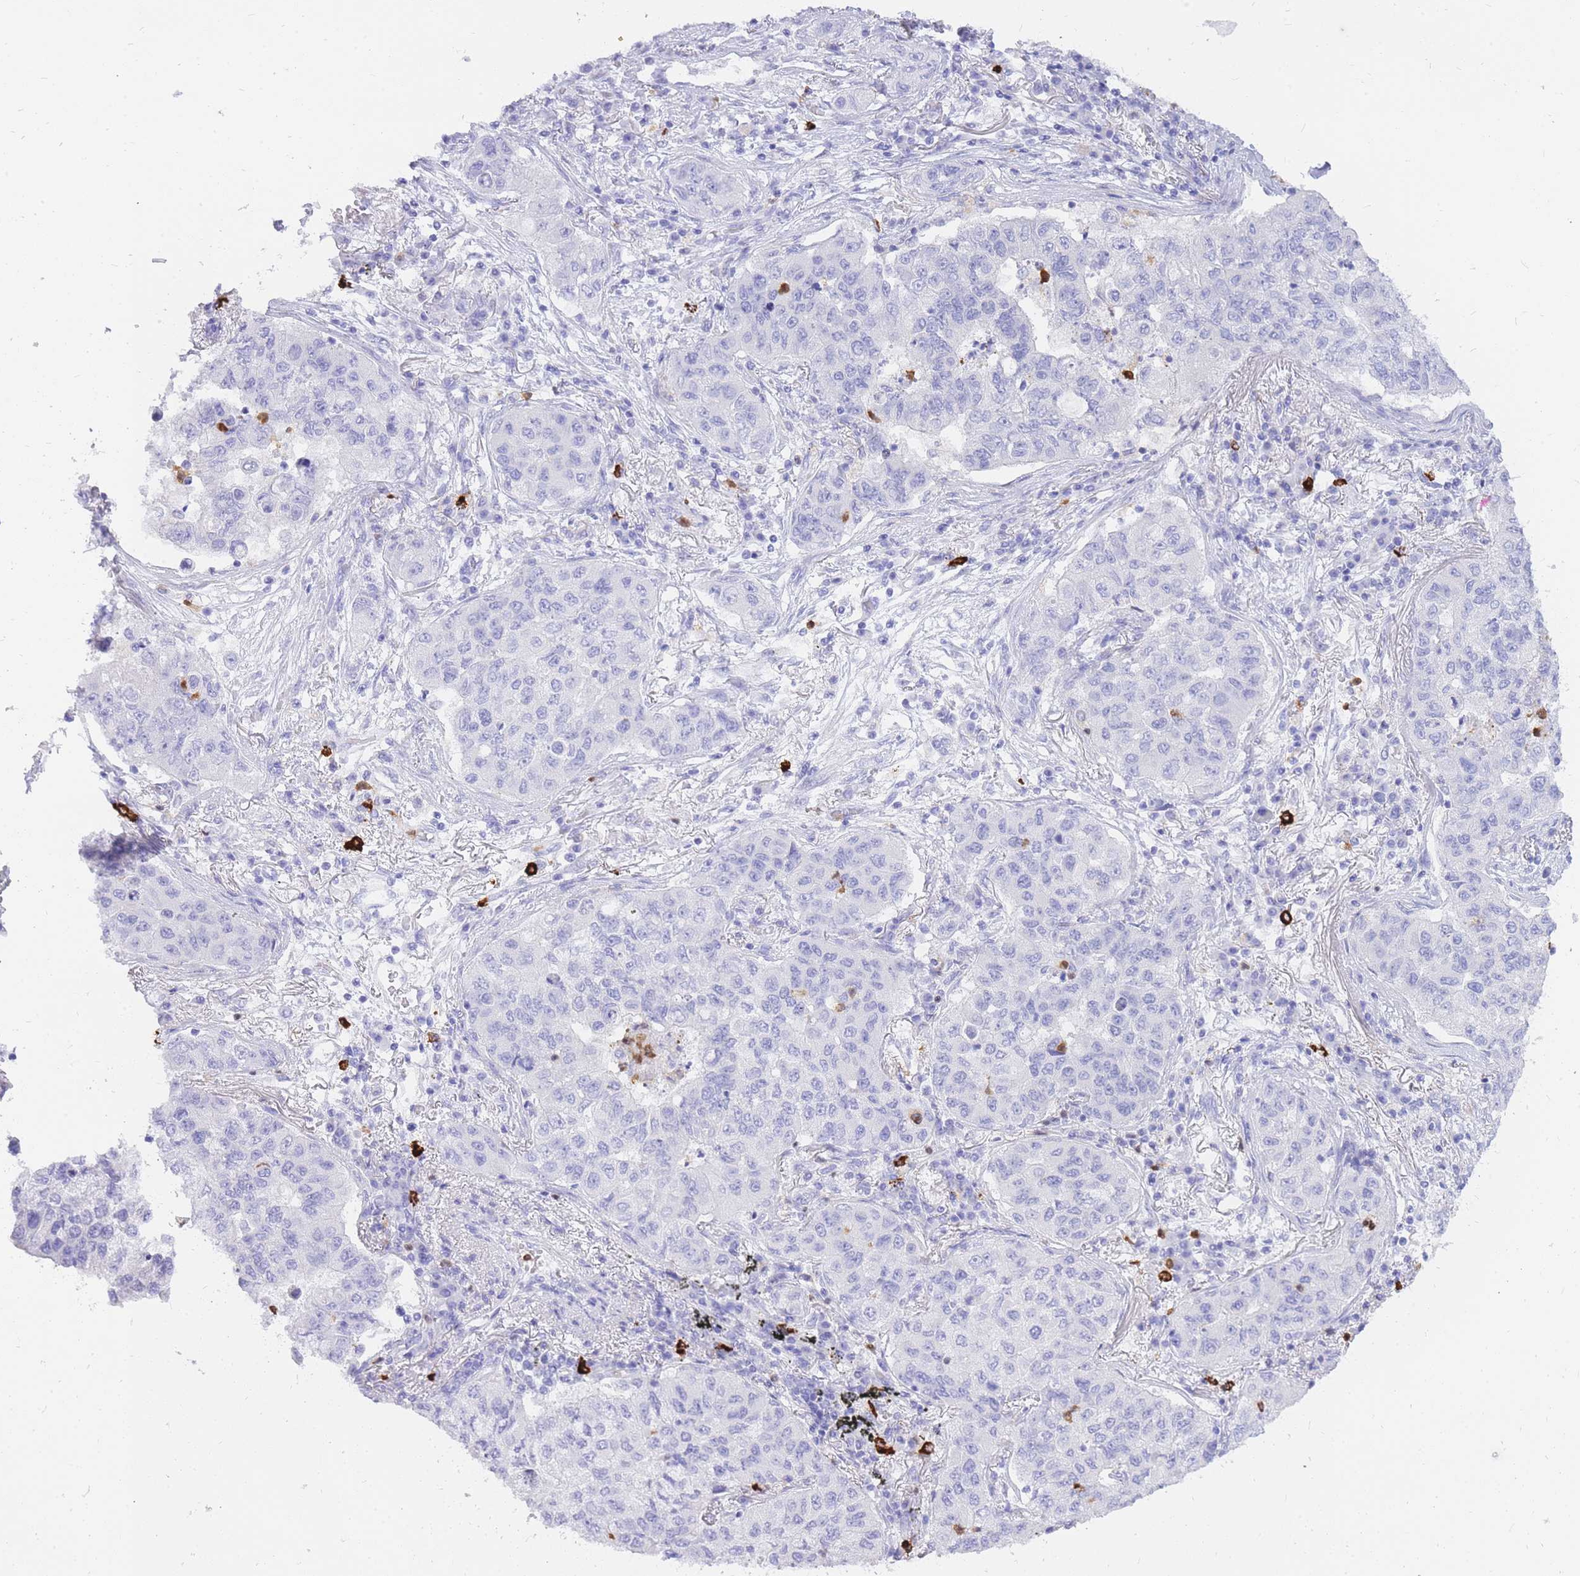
{"staining": {"intensity": "negative", "quantity": "none", "location": "none"}, "tissue": "lung cancer", "cell_type": "Tumor cells", "image_type": "cancer", "snomed": [{"axis": "morphology", "description": "Squamous cell carcinoma, NOS"}, {"axis": "topography", "description": "Lung"}], "caption": "Immunohistochemistry (IHC) of lung cancer shows no positivity in tumor cells.", "gene": "HERC1", "patient": {"sex": "male", "age": 74}}